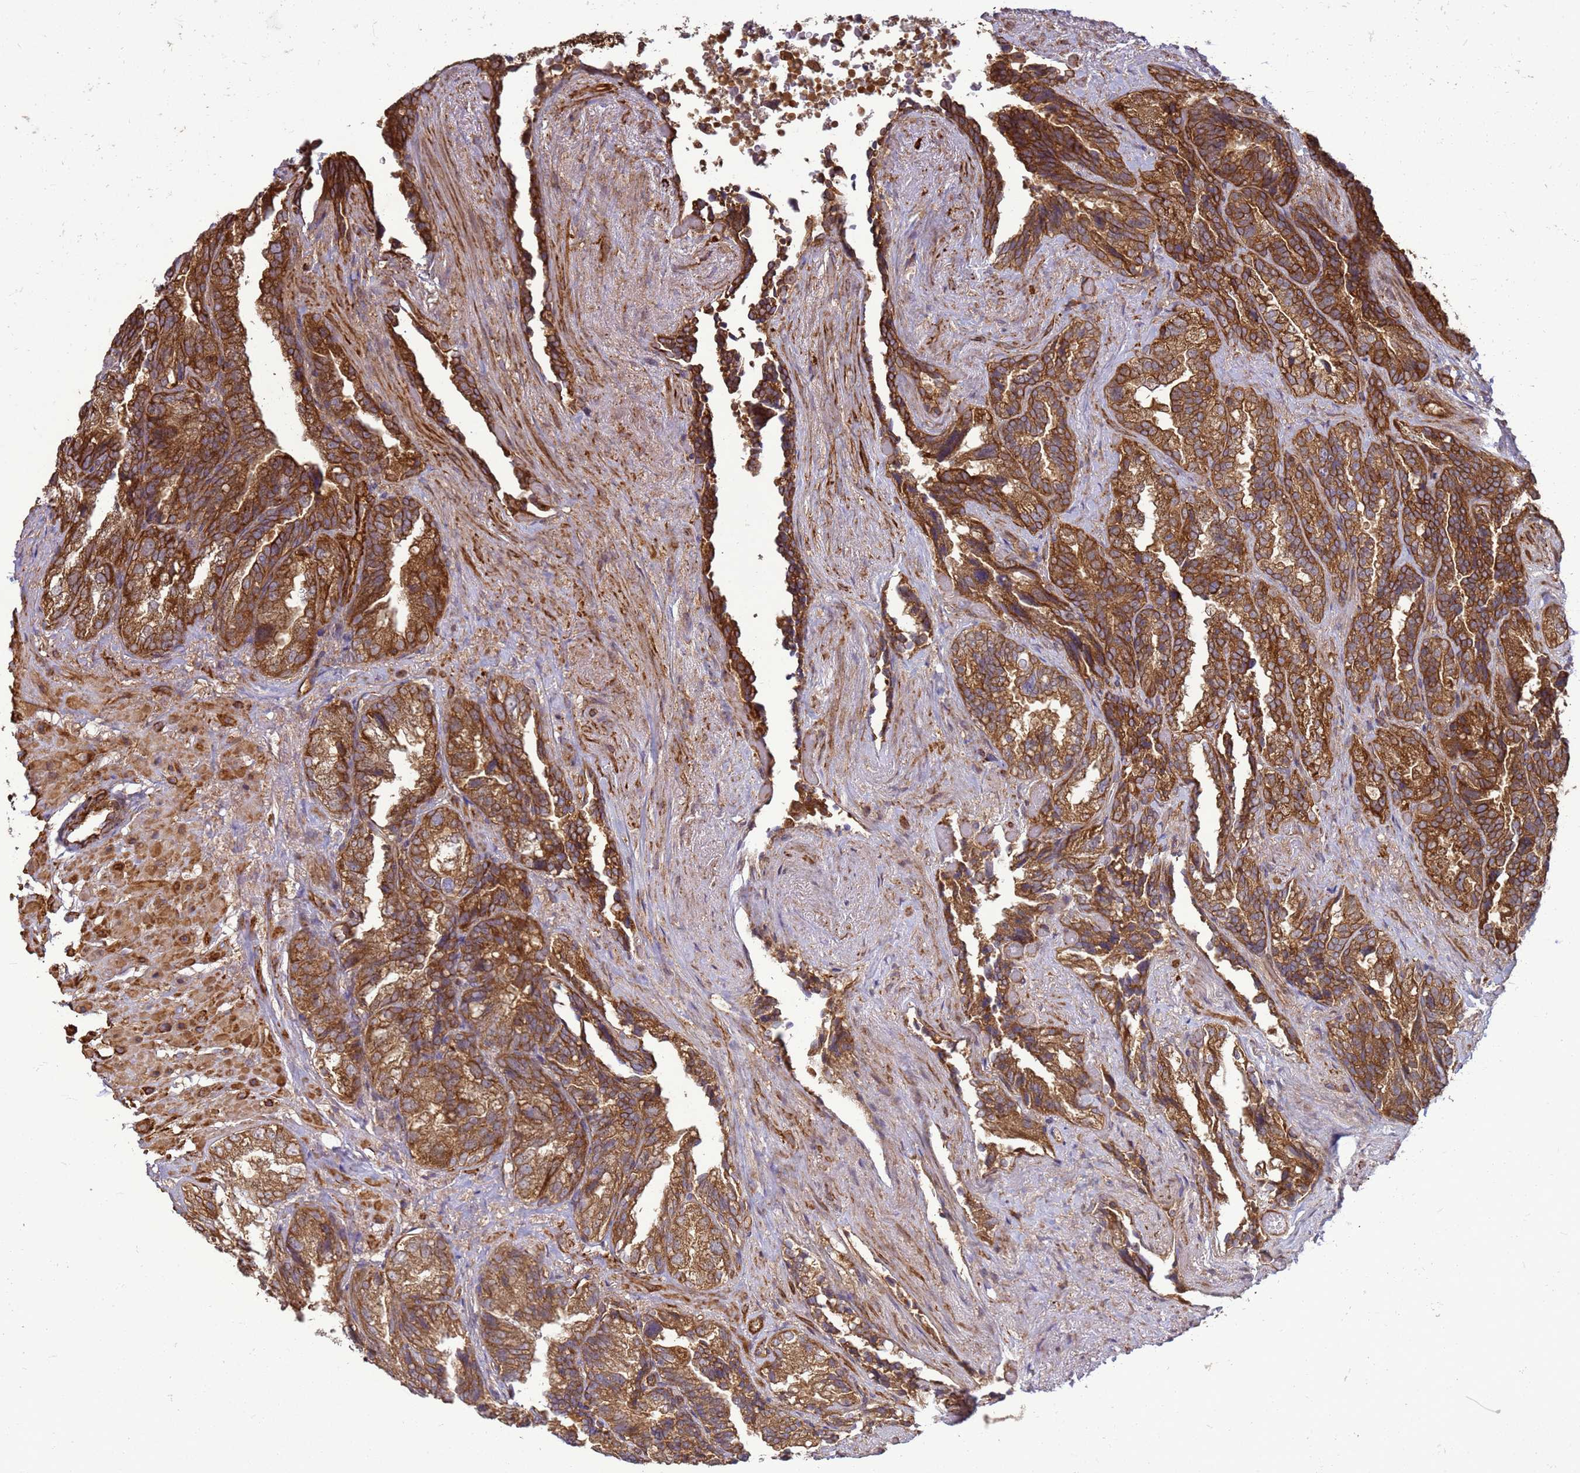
{"staining": {"intensity": "strong", "quantity": ">75%", "location": "cytoplasmic/membranous"}, "tissue": "seminal vesicle", "cell_type": "Glandular cells", "image_type": "normal", "snomed": [{"axis": "morphology", "description": "Normal tissue, NOS"}, {"axis": "topography", "description": "Seminal veicle"}, {"axis": "topography", "description": "Peripheral nerve tissue"}], "caption": "The photomicrograph demonstrates immunohistochemical staining of unremarkable seminal vesicle. There is strong cytoplasmic/membranous expression is seen in about >75% of glandular cells.", "gene": "CNOT1", "patient": {"sex": "male", "age": 63}}